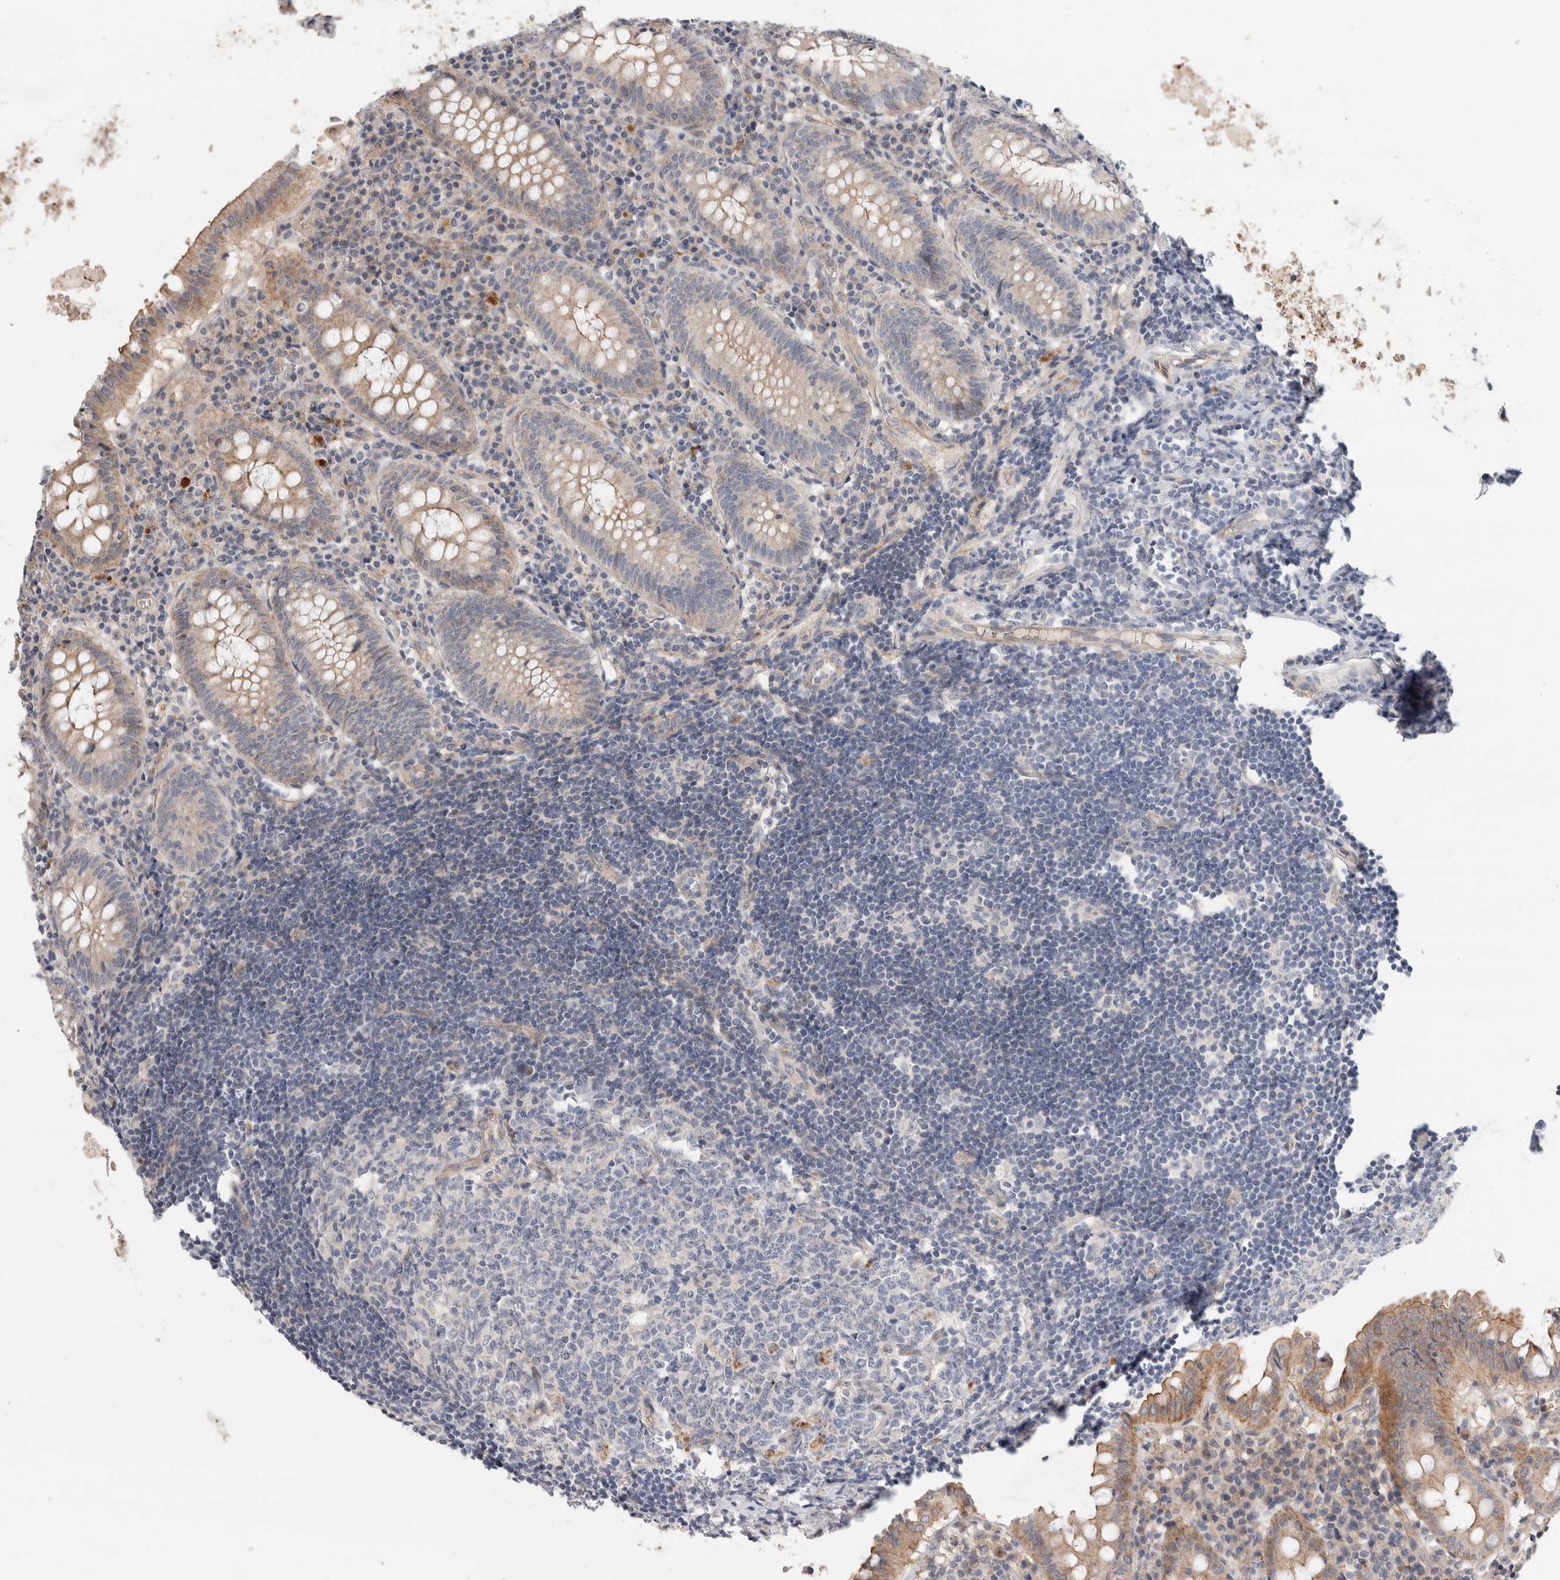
{"staining": {"intensity": "moderate", "quantity": "<25%", "location": "cytoplasmic/membranous"}, "tissue": "appendix", "cell_type": "Glandular cells", "image_type": "normal", "snomed": [{"axis": "morphology", "description": "Normal tissue, NOS"}, {"axis": "topography", "description": "Appendix"}], "caption": "A photomicrograph of human appendix stained for a protein displays moderate cytoplasmic/membranous brown staining in glandular cells.", "gene": "AFP", "patient": {"sex": "female", "age": 54}}